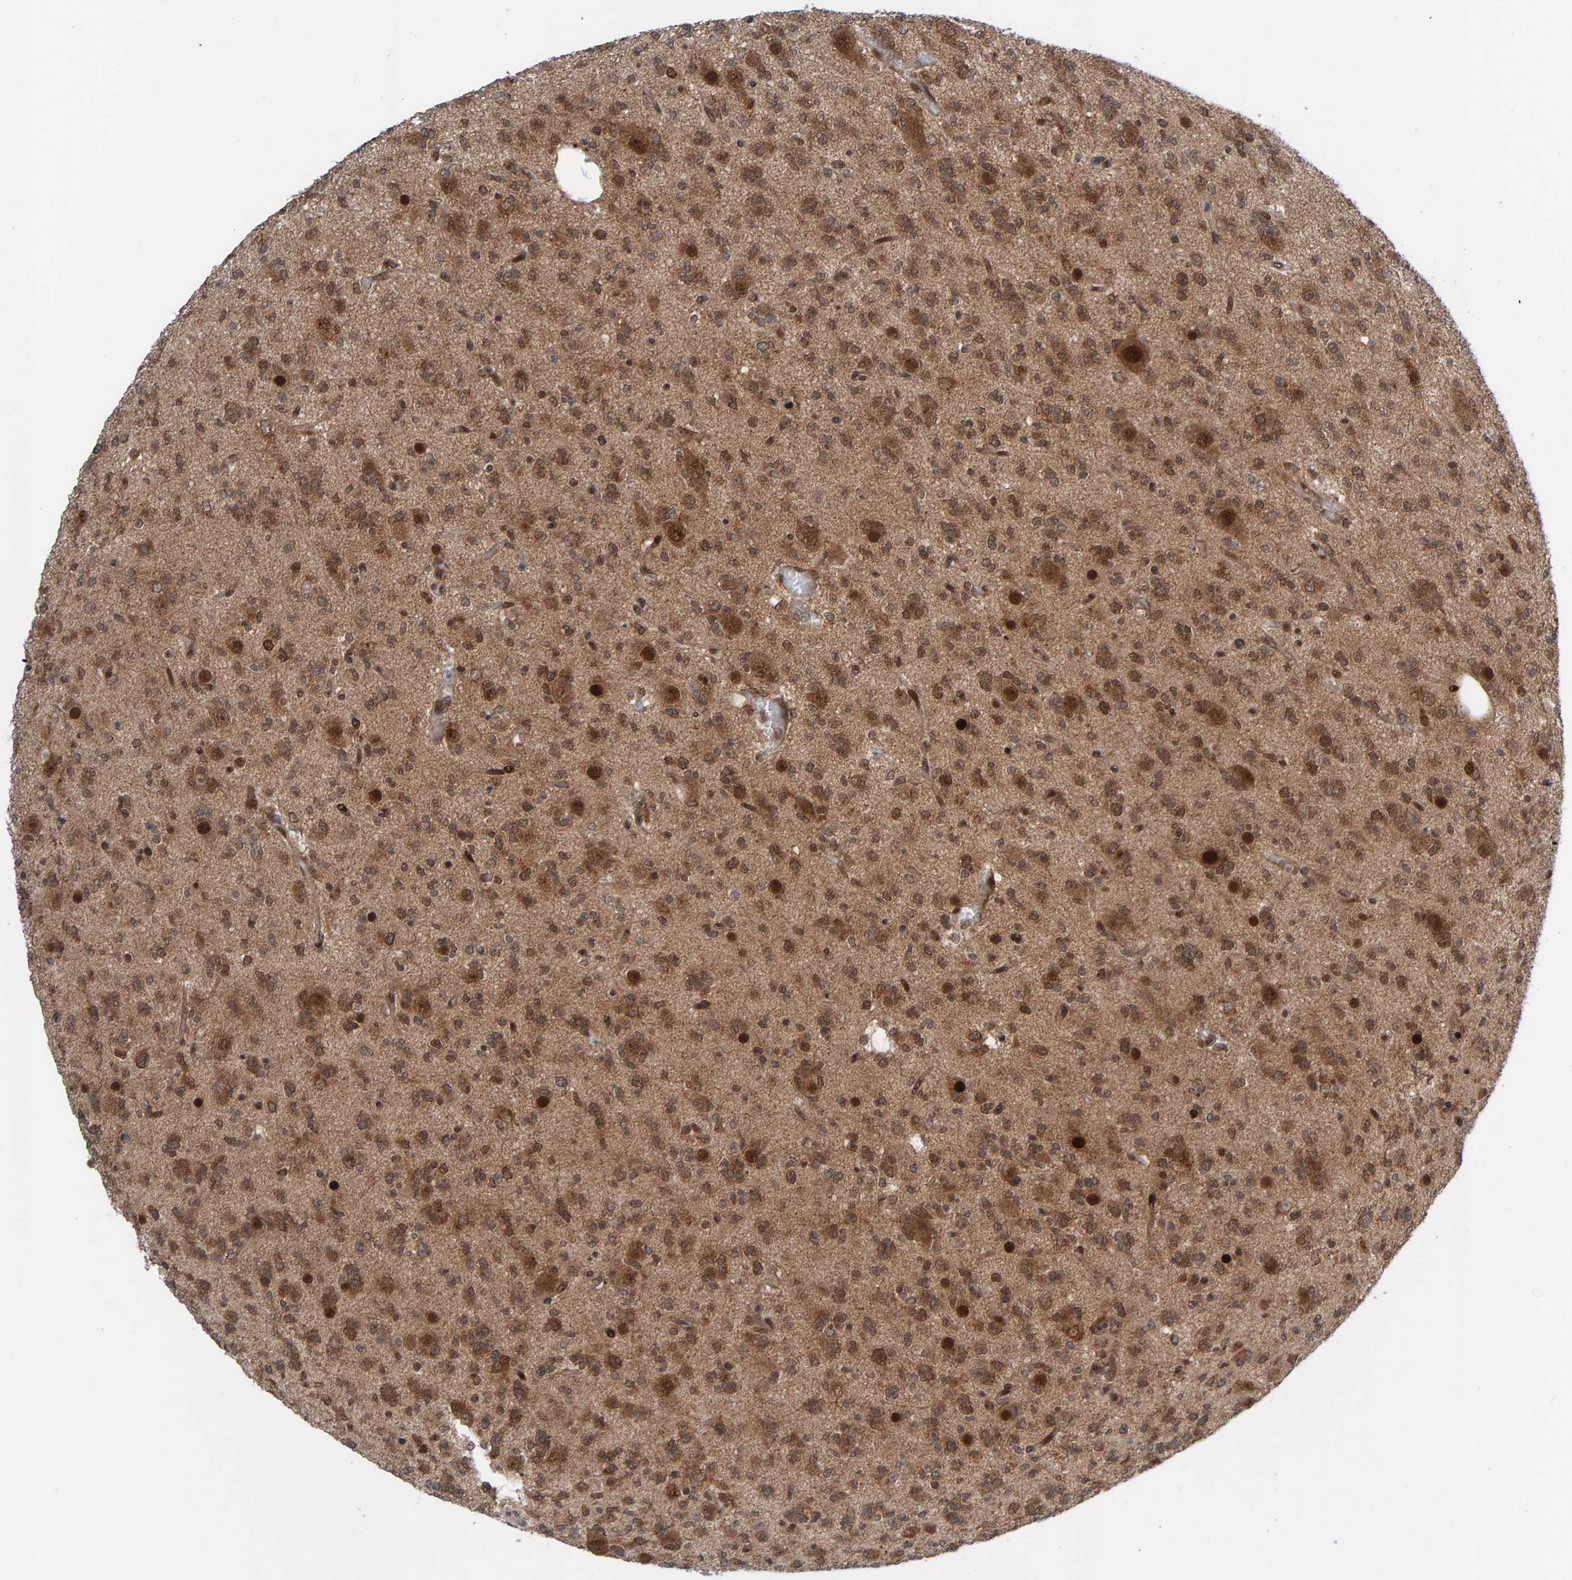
{"staining": {"intensity": "moderate", "quantity": ">75%", "location": "cytoplasmic/membranous,nuclear"}, "tissue": "glioma", "cell_type": "Tumor cells", "image_type": "cancer", "snomed": [{"axis": "morphology", "description": "Glioma, malignant, Low grade"}, {"axis": "topography", "description": "Brain"}], "caption": "Immunohistochemistry (IHC) photomicrograph of malignant low-grade glioma stained for a protein (brown), which displays medium levels of moderate cytoplasmic/membranous and nuclear expression in approximately >75% of tumor cells.", "gene": "ZNF366", "patient": {"sex": "male", "age": 38}}